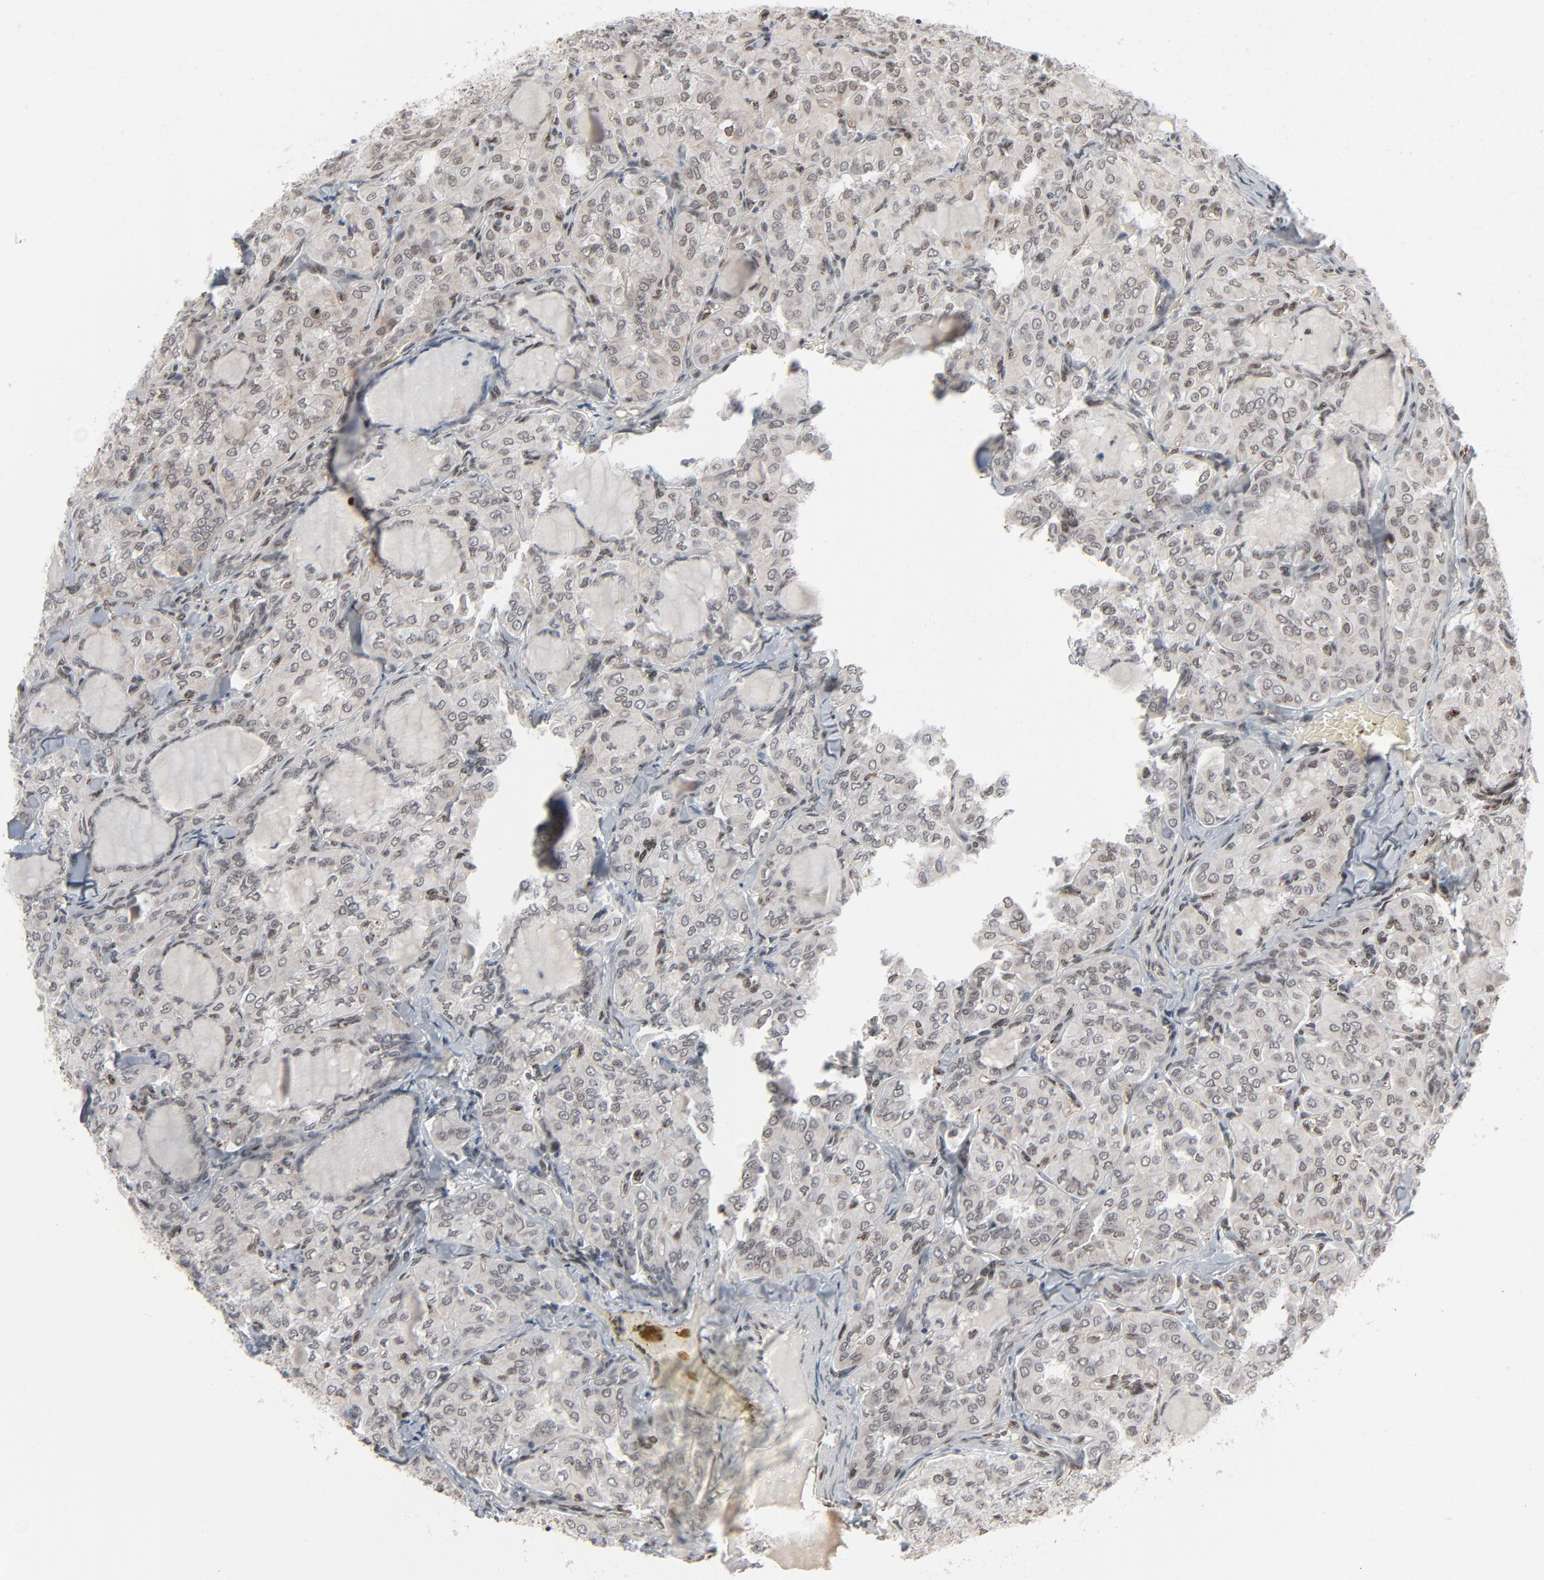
{"staining": {"intensity": "weak", "quantity": "<25%", "location": "nuclear"}, "tissue": "thyroid cancer", "cell_type": "Tumor cells", "image_type": "cancer", "snomed": [{"axis": "morphology", "description": "Papillary adenocarcinoma, NOS"}, {"axis": "topography", "description": "Thyroid gland"}], "caption": "Immunohistochemistry (IHC) histopathology image of human thyroid cancer stained for a protein (brown), which displays no staining in tumor cells.", "gene": "CUX1", "patient": {"sex": "male", "age": 20}}